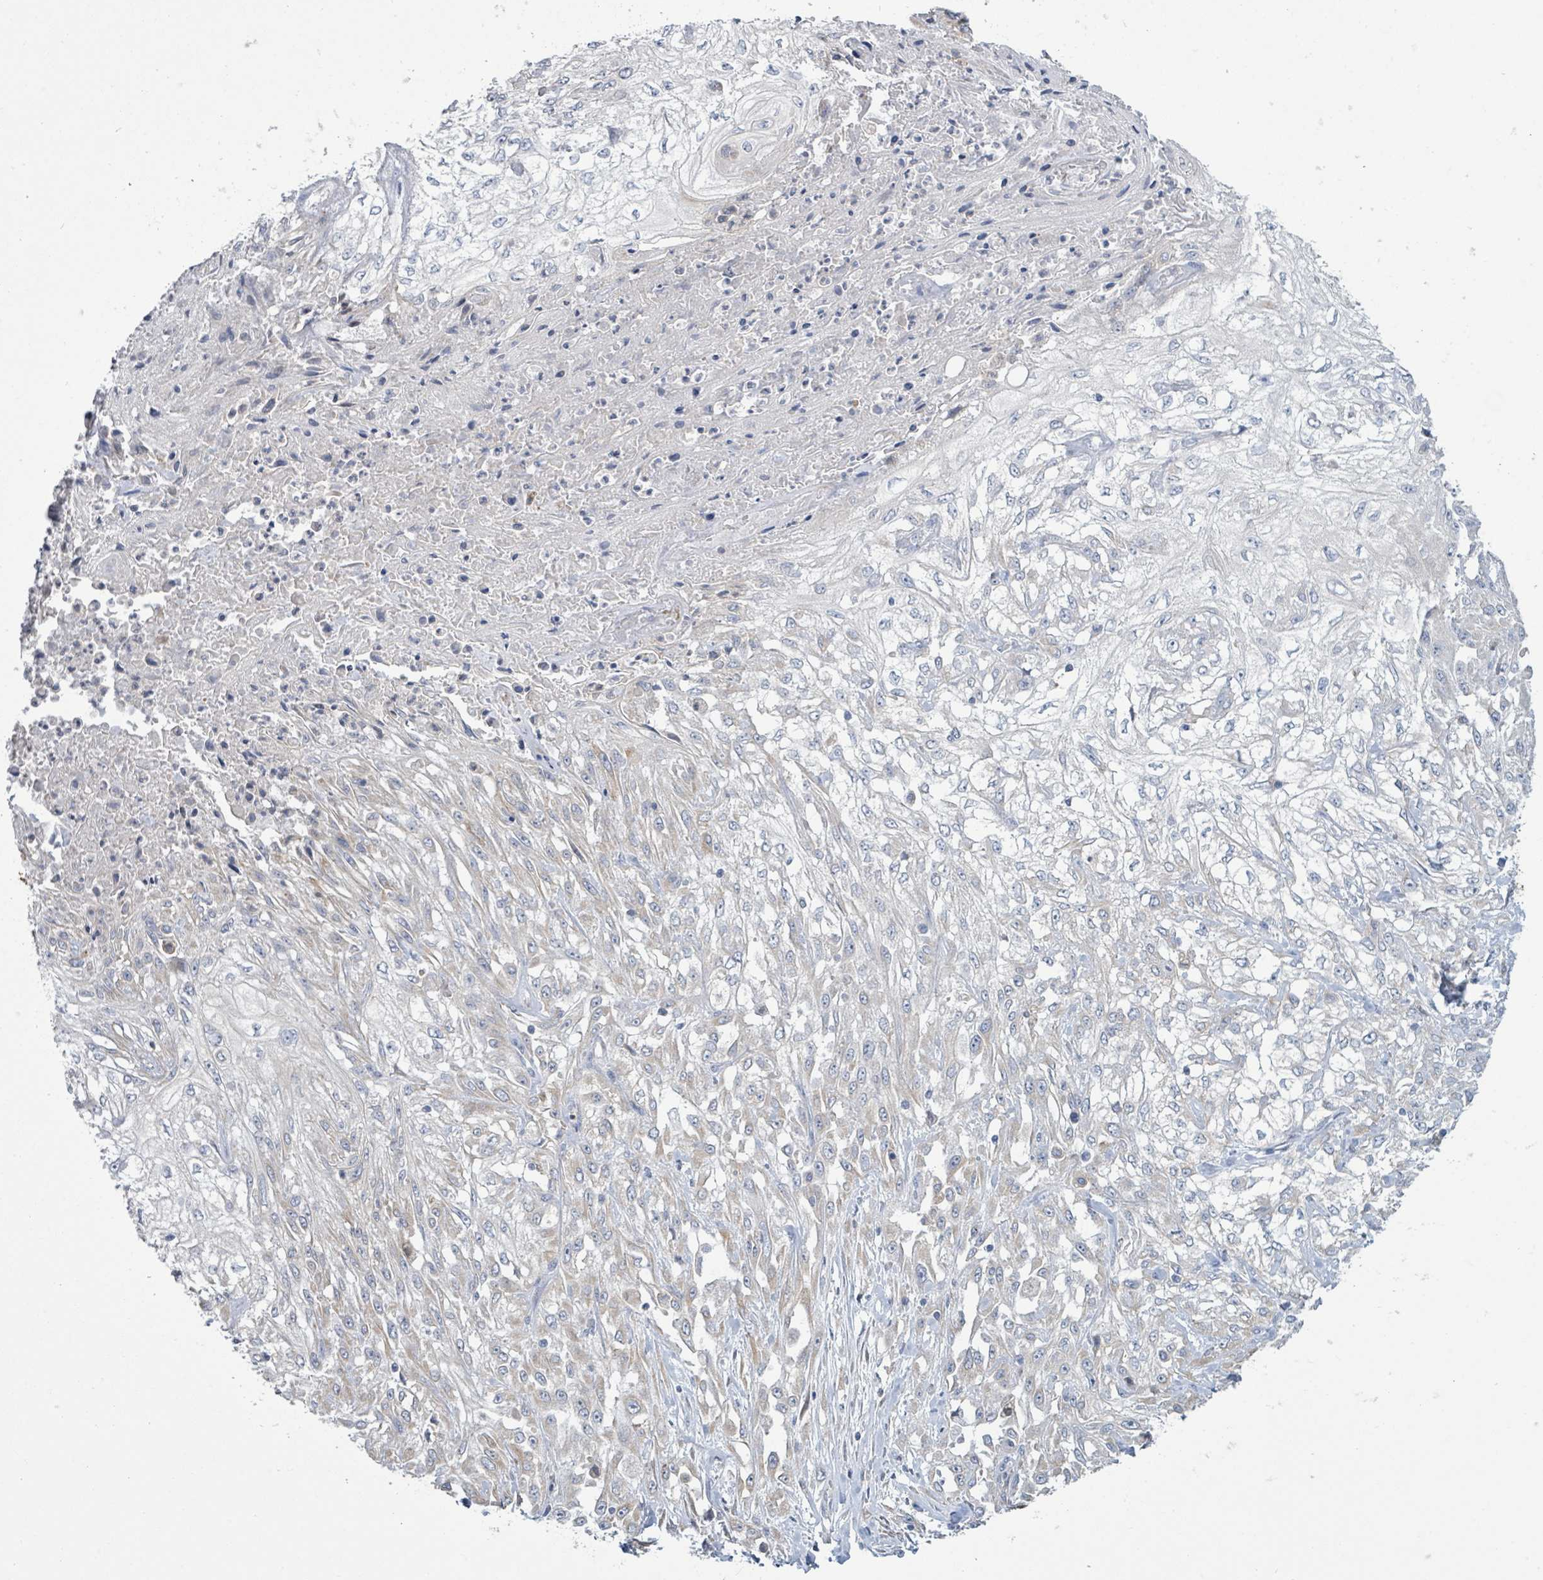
{"staining": {"intensity": "negative", "quantity": "none", "location": "none"}, "tissue": "skin cancer", "cell_type": "Tumor cells", "image_type": "cancer", "snomed": [{"axis": "morphology", "description": "Squamous cell carcinoma, NOS"}, {"axis": "morphology", "description": "Squamous cell carcinoma, metastatic, NOS"}, {"axis": "topography", "description": "Skin"}, {"axis": "topography", "description": "Lymph node"}], "caption": "A high-resolution micrograph shows IHC staining of skin metastatic squamous cell carcinoma, which reveals no significant expression in tumor cells. (Stains: DAB (3,3'-diaminobenzidine) IHC with hematoxylin counter stain, Microscopy: brightfield microscopy at high magnification).", "gene": "SIRPB1", "patient": {"sex": "male", "age": 75}}